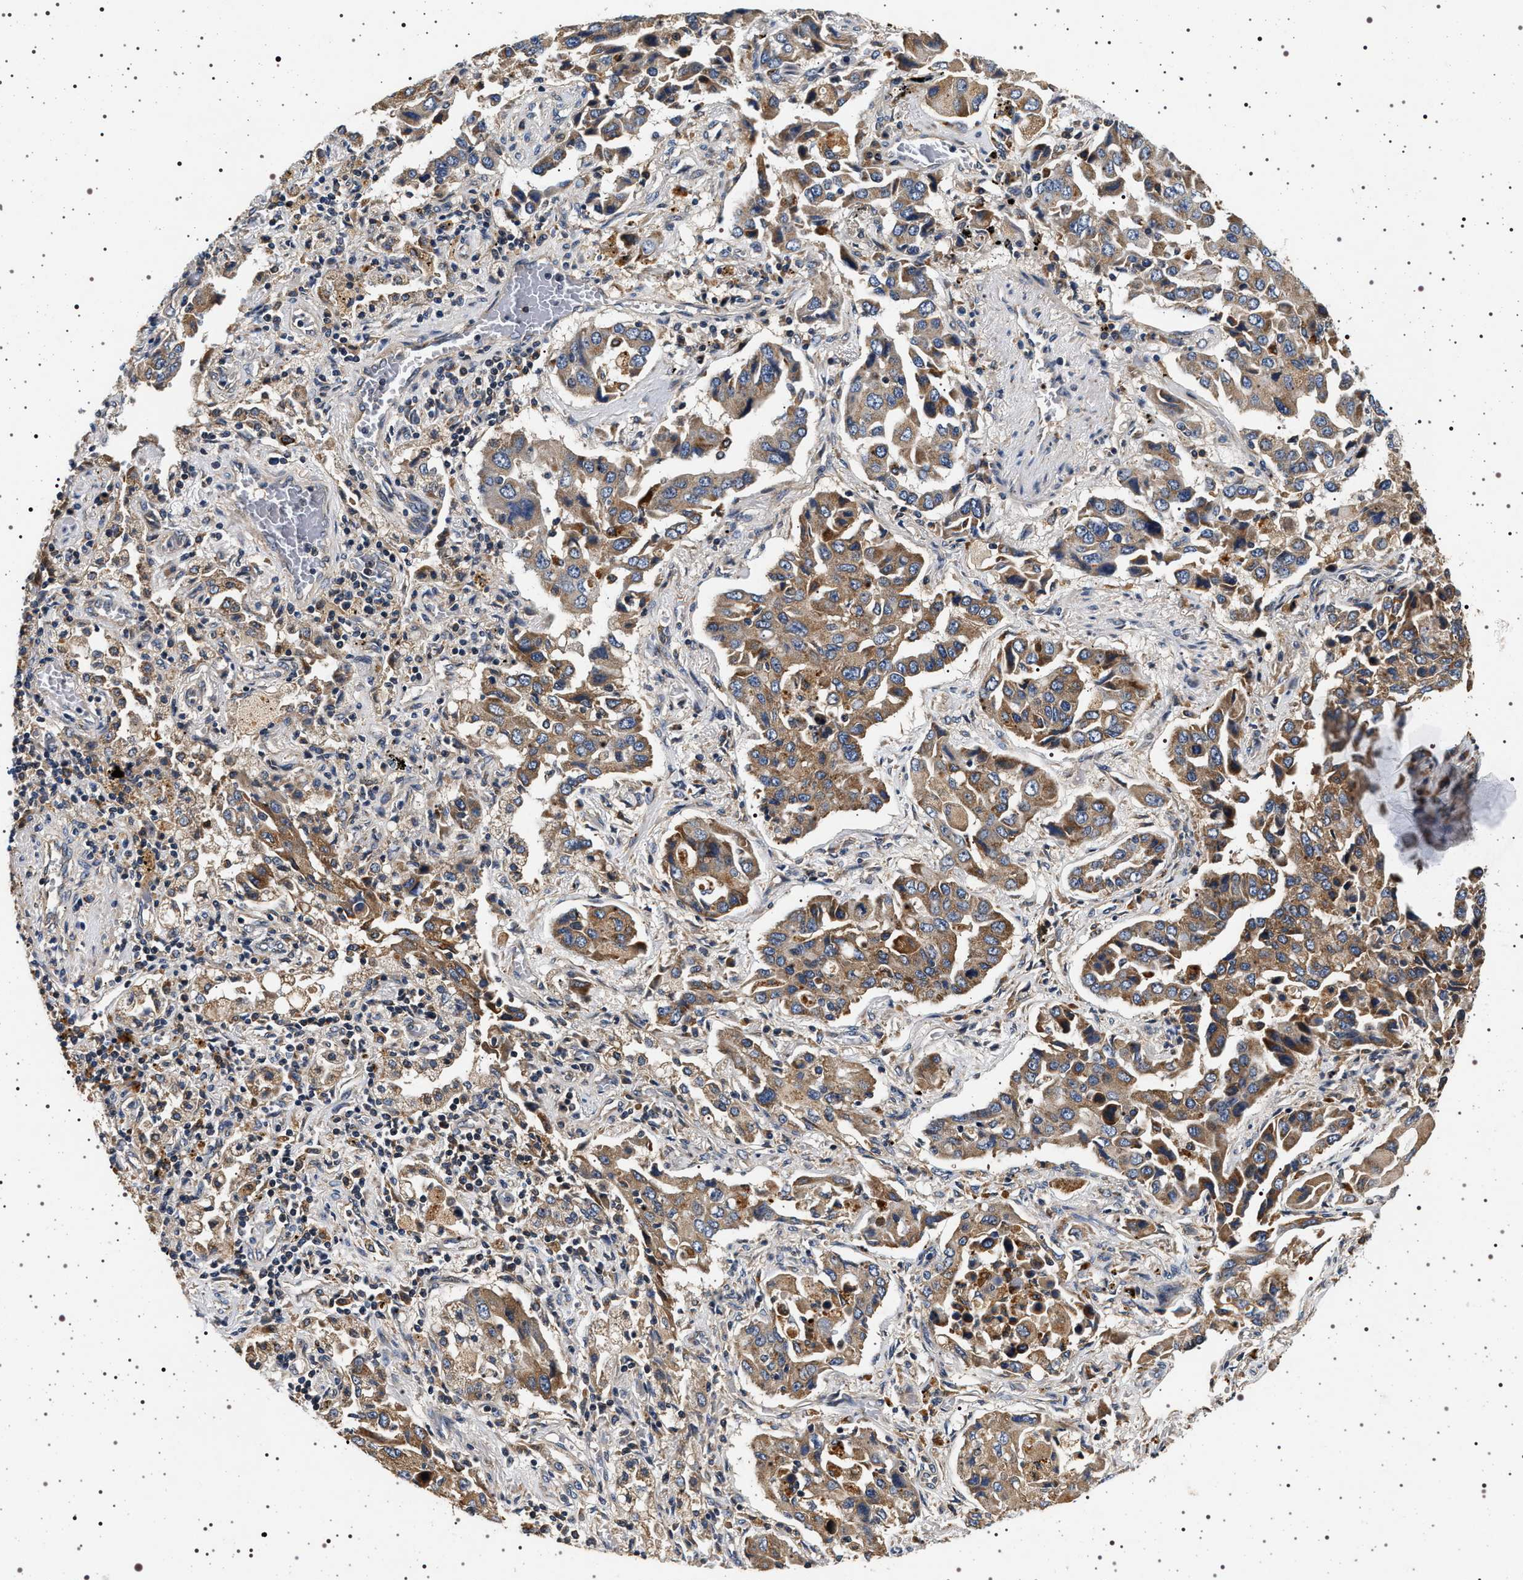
{"staining": {"intensity": "moderate", "quantity": ">75%", "location": "cytoplasmic/membranous"}, "tissue": "lung cancer", "cell_type": "Tumor cells", "image_type": "cancer", "snomed": [{"axis": "morphology", "description": "Adenocarcinoma, NOS"}, {"axis": "topography", "description": "Lung"}], "caption": "Lung adenocarcinoma was stained to show a protein in brown. There is medium levels of moderate cytoplasmic/membranous staining in about >75% of tumor cells.", "gene": "DCBLD2", "patient": {"sex": "female", "age": 65}}